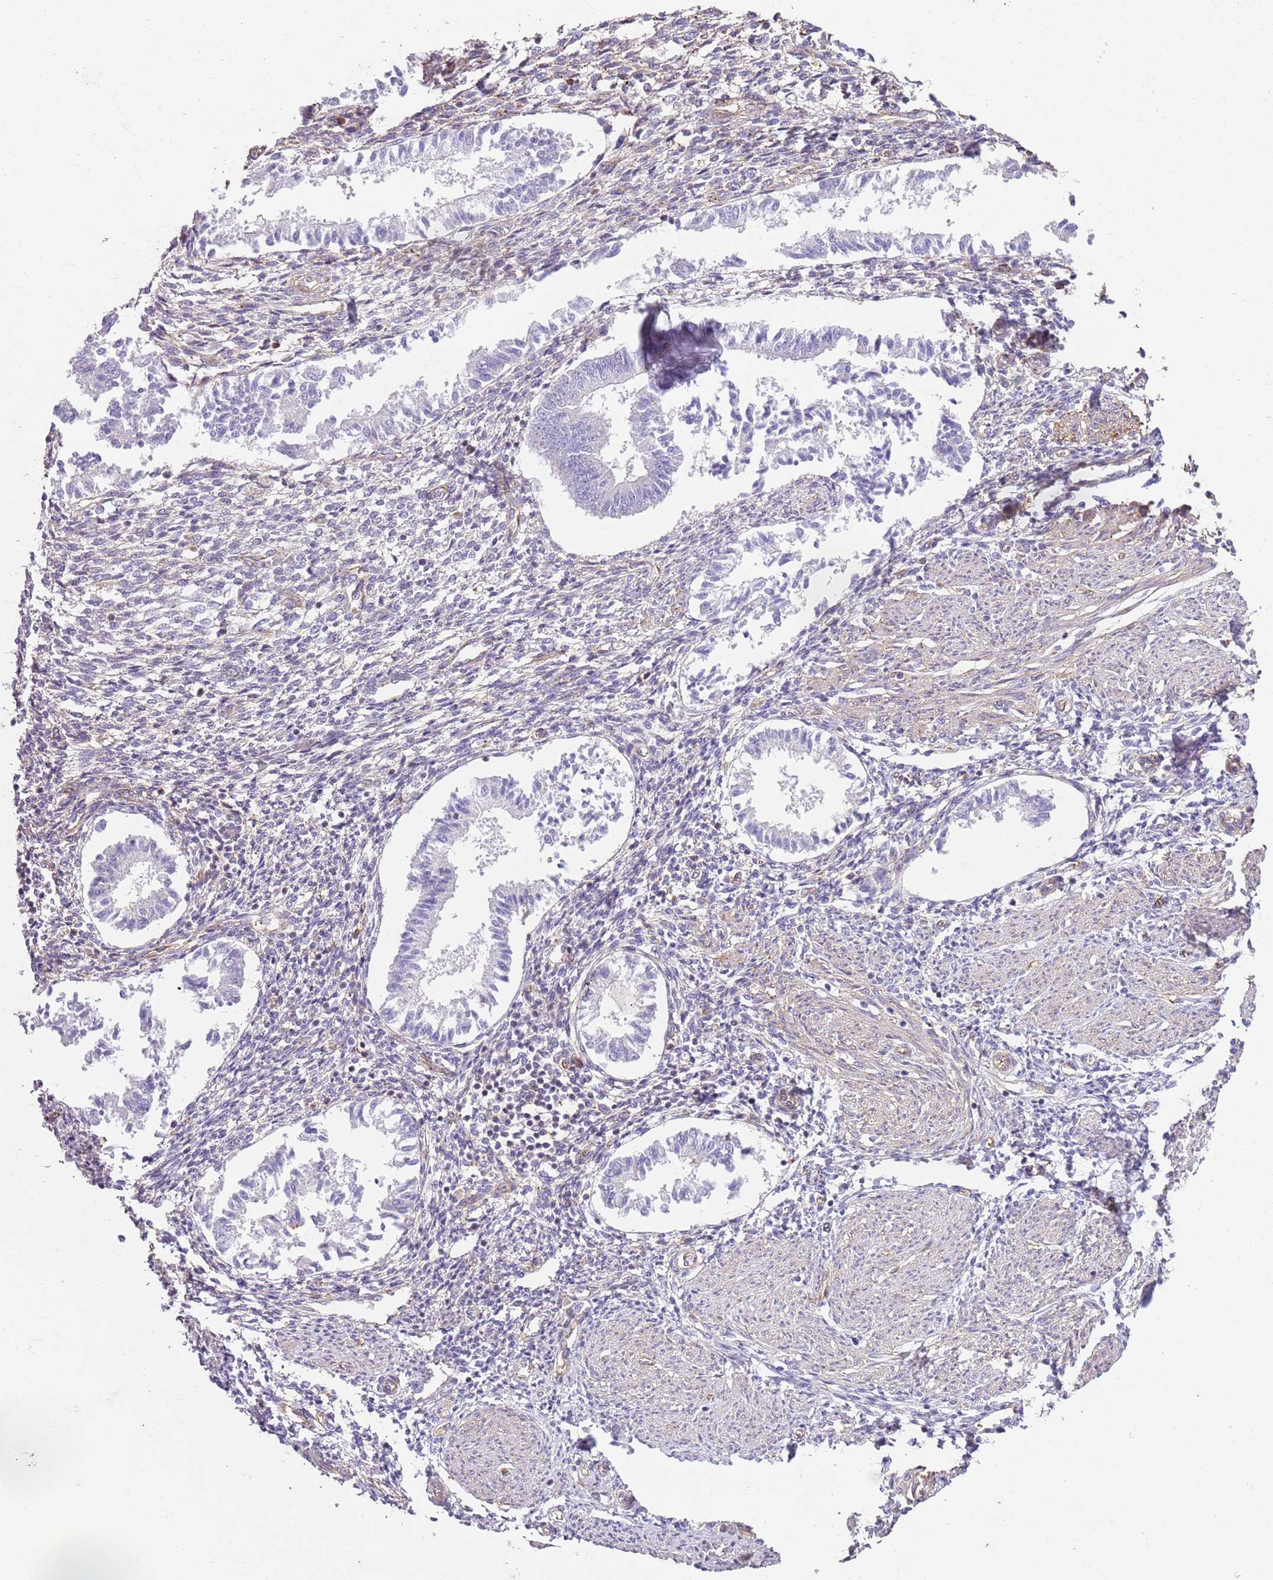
{"staining": {"intensity": "weak", "quantity": "25%-75%", "location": "cytoplasmic/membranous"}, "tissue": "endometrium", "cell_type": "Cells in endometrial stroma", "image_type": "normal", "snomed": [{"axis": "morphology", "description": "Normal tissue, NOS"}, {"axis": "topography", "description": "Uterus"}, {"axis": "topography", "description": "Endometrium"}], "caption": "Weak cytoplasmic/membranous staining for a protein is appreciated in approximately 25%-75% of cells in endometrial stroma of benign endometrium using immunohistochemistry (IHC).", "gene": "GNAI1", "patient": {"sex": "female", "age": 48}}